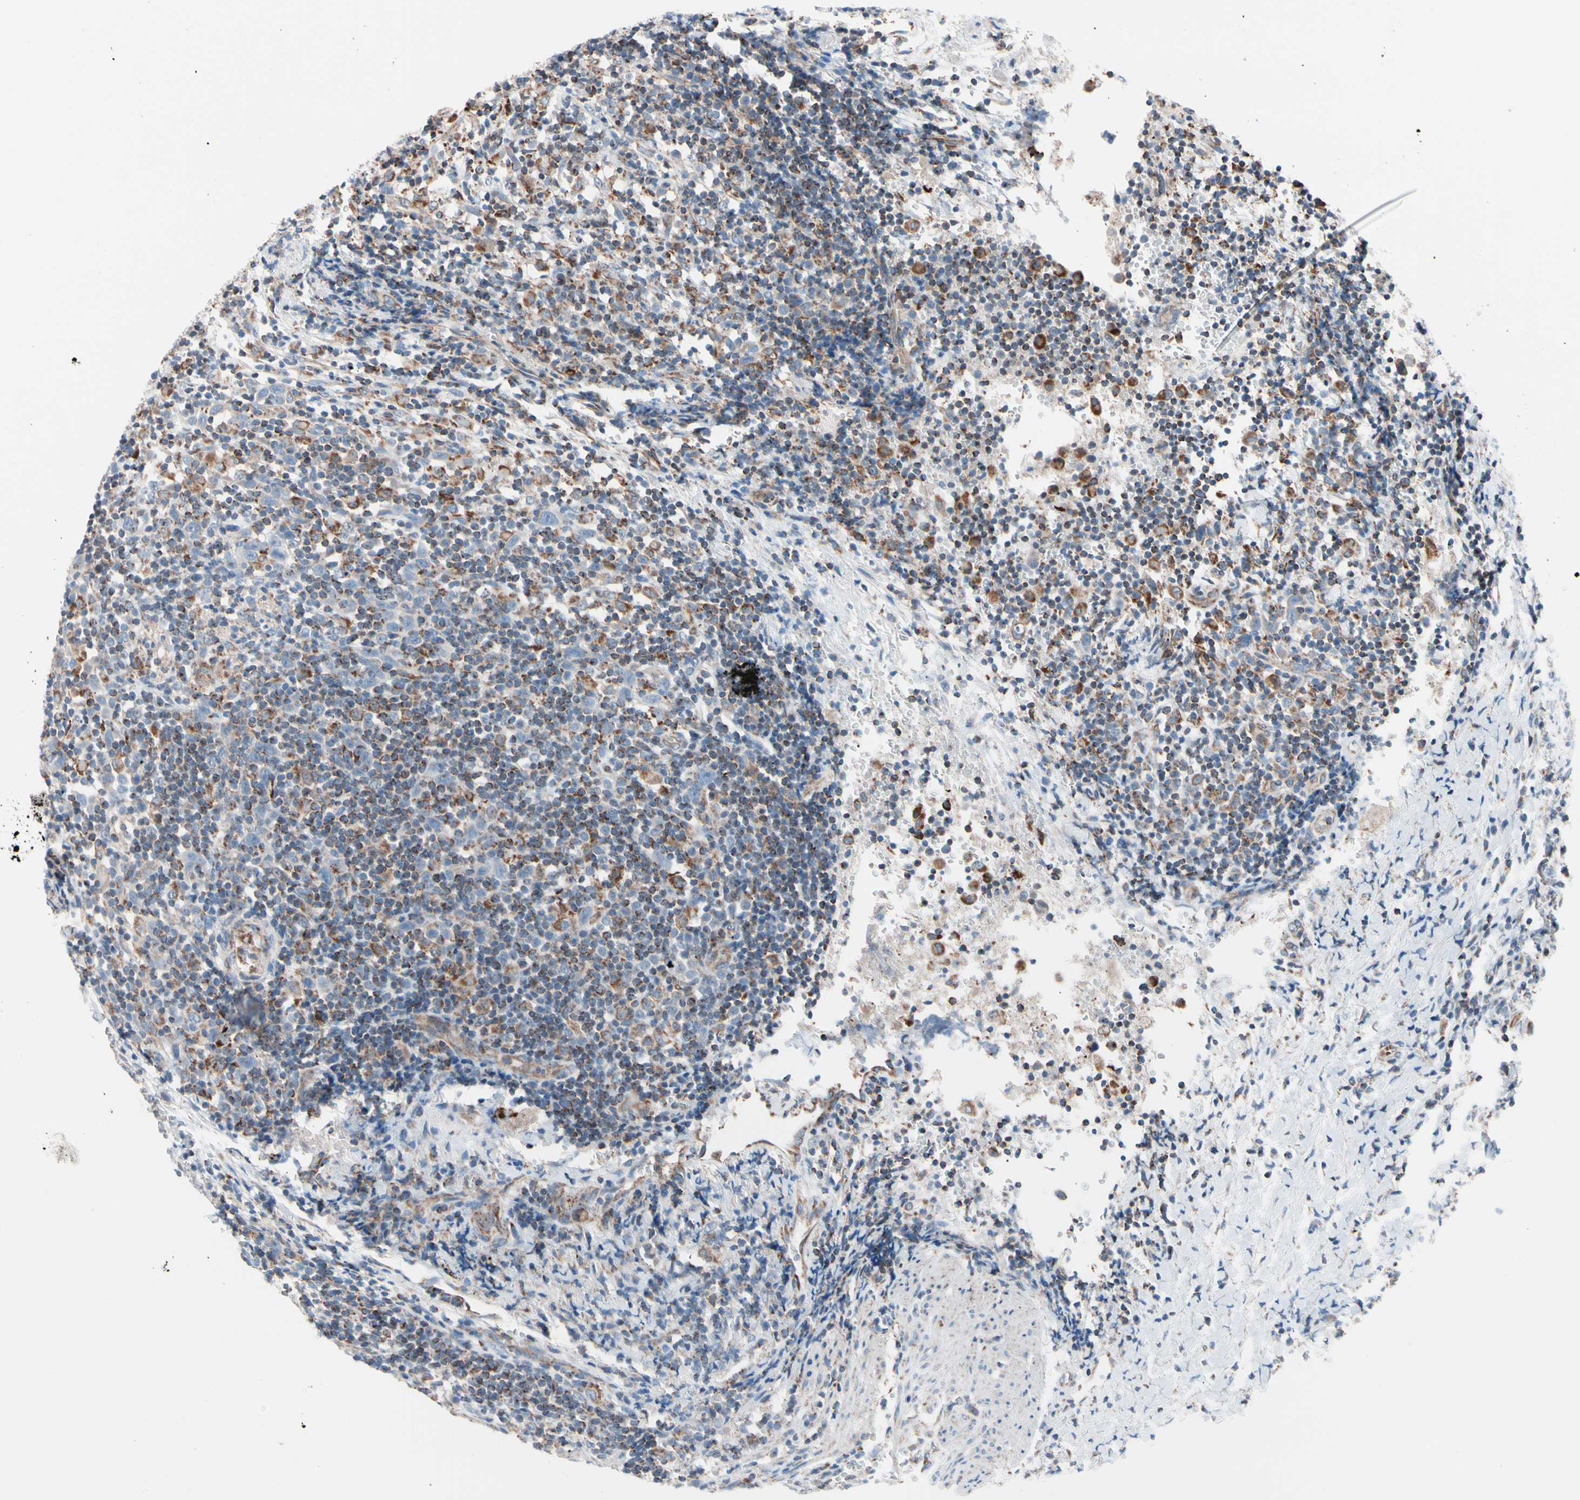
{"staining": {"intensity": "moderate", "quantity": "25%-75%", "location": "cytoplasmic/membranous"}, "tissue": "urothelial cancer", "cell_type": "Tumor cells", "image_type": "cancer", "snomed": [{"axis": "morphology", "description": "Urothelial carcinoma, High grade"}, {"axis": "topography", "description": "Urinary bladder"}], "caption": "Urothelial cancer stained with DAB immunohistochemistry exhibits medium levels of moderate cytoplasmic/membranous positivity in approximately 25%-75% of tumor cells. (DAB IHC with brightfield microscopy, high magnification).", "gene": "HK1", "patient": {"sex": "male", "age": 61}}